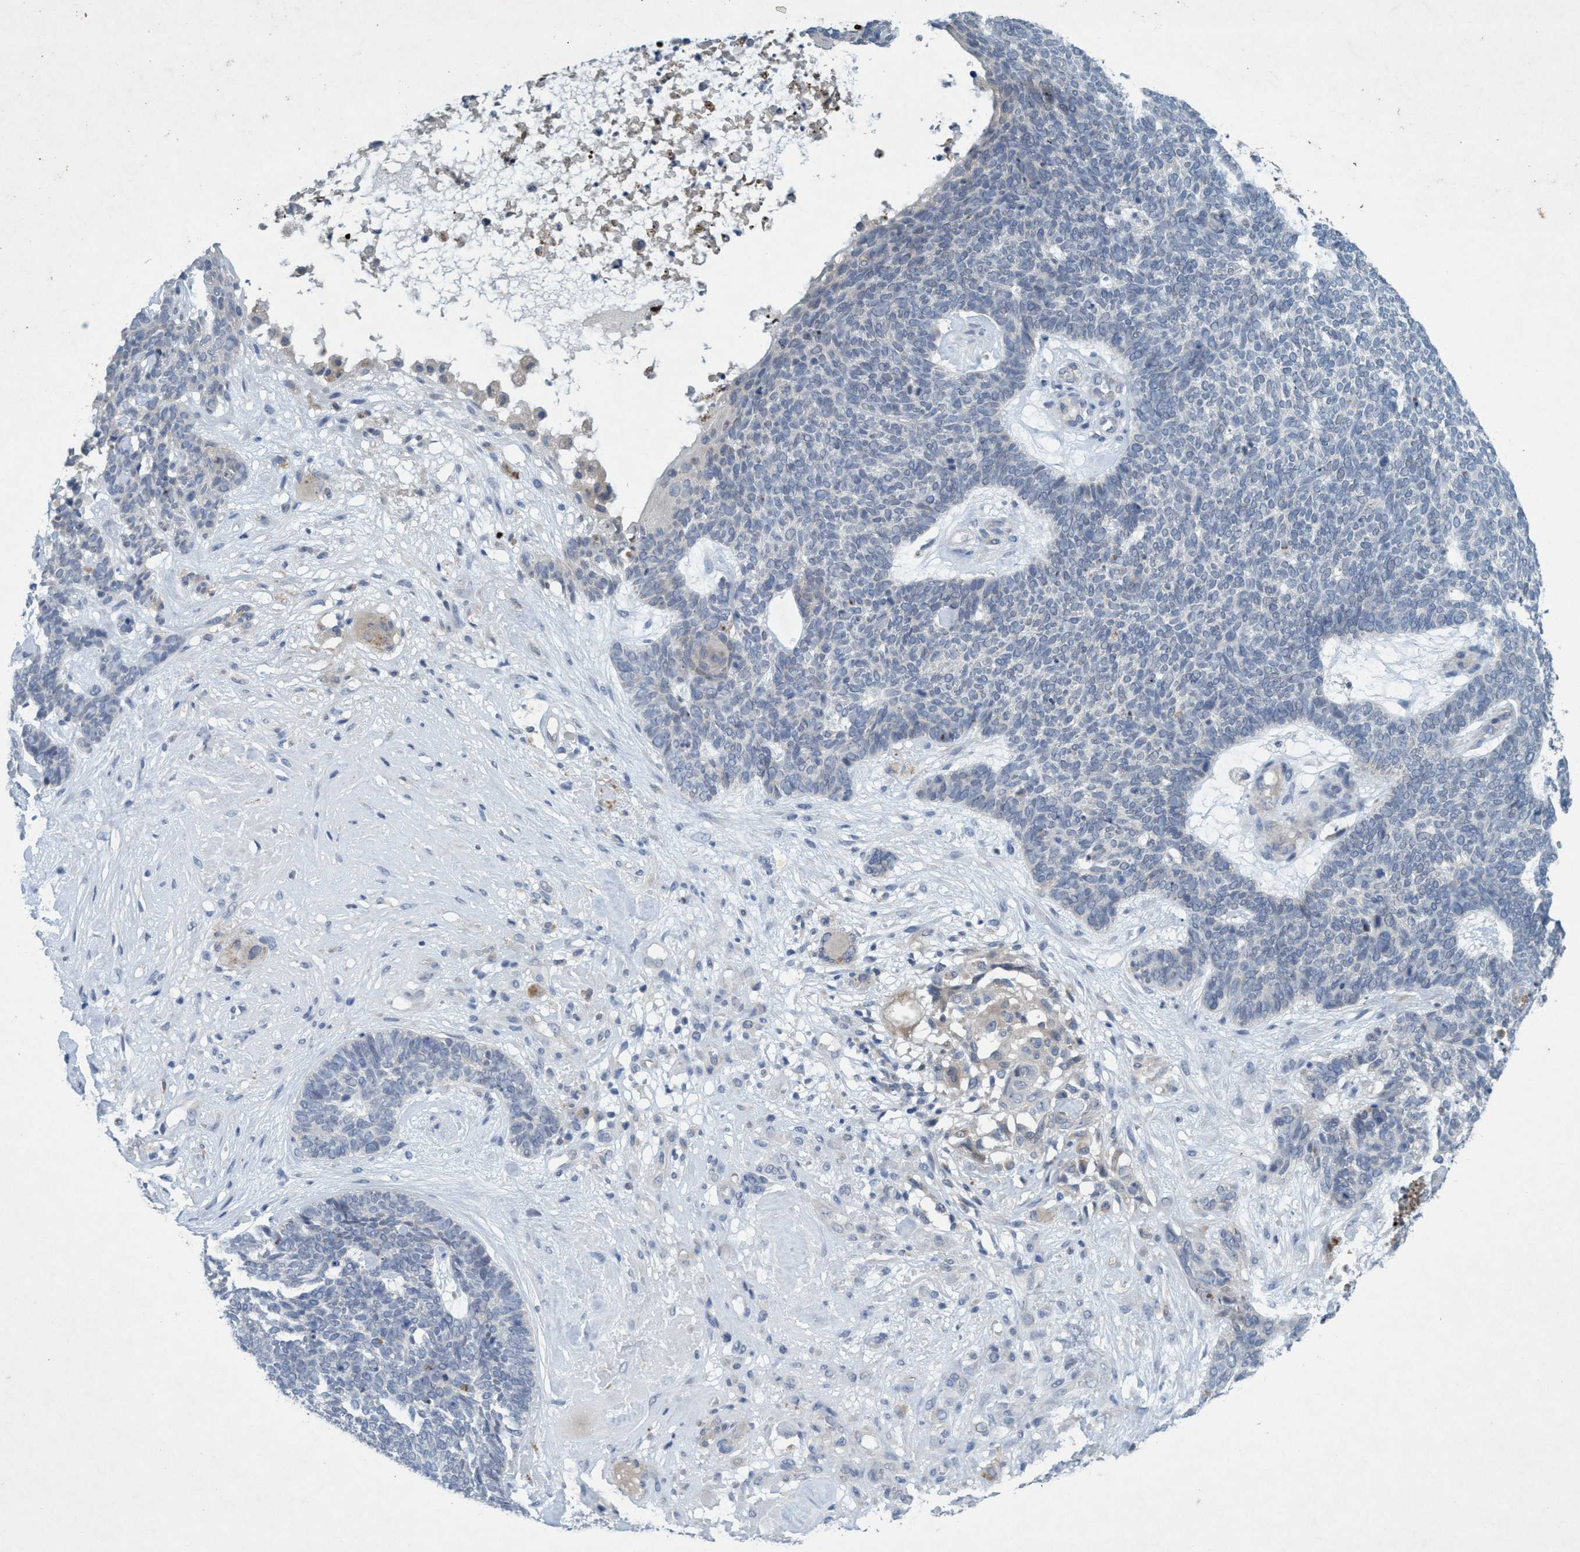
{"staining": {"intensity": "negative", "quantity": "none", "location": "none"}, "tissue": "skin cancer", "cell_type": "Tumor cells", "image_type": "cancer", "snomed": [{"axis": "morphology", "description": "Basal cell carcinoma"}, {"axis": "topography", "description": "Skin"}], "caption": "Micrograph shows no significant protein expression in tumor cells of skin cancer.", "gene": "RNF208", "patient": {"sex": "female", "age": 84}}